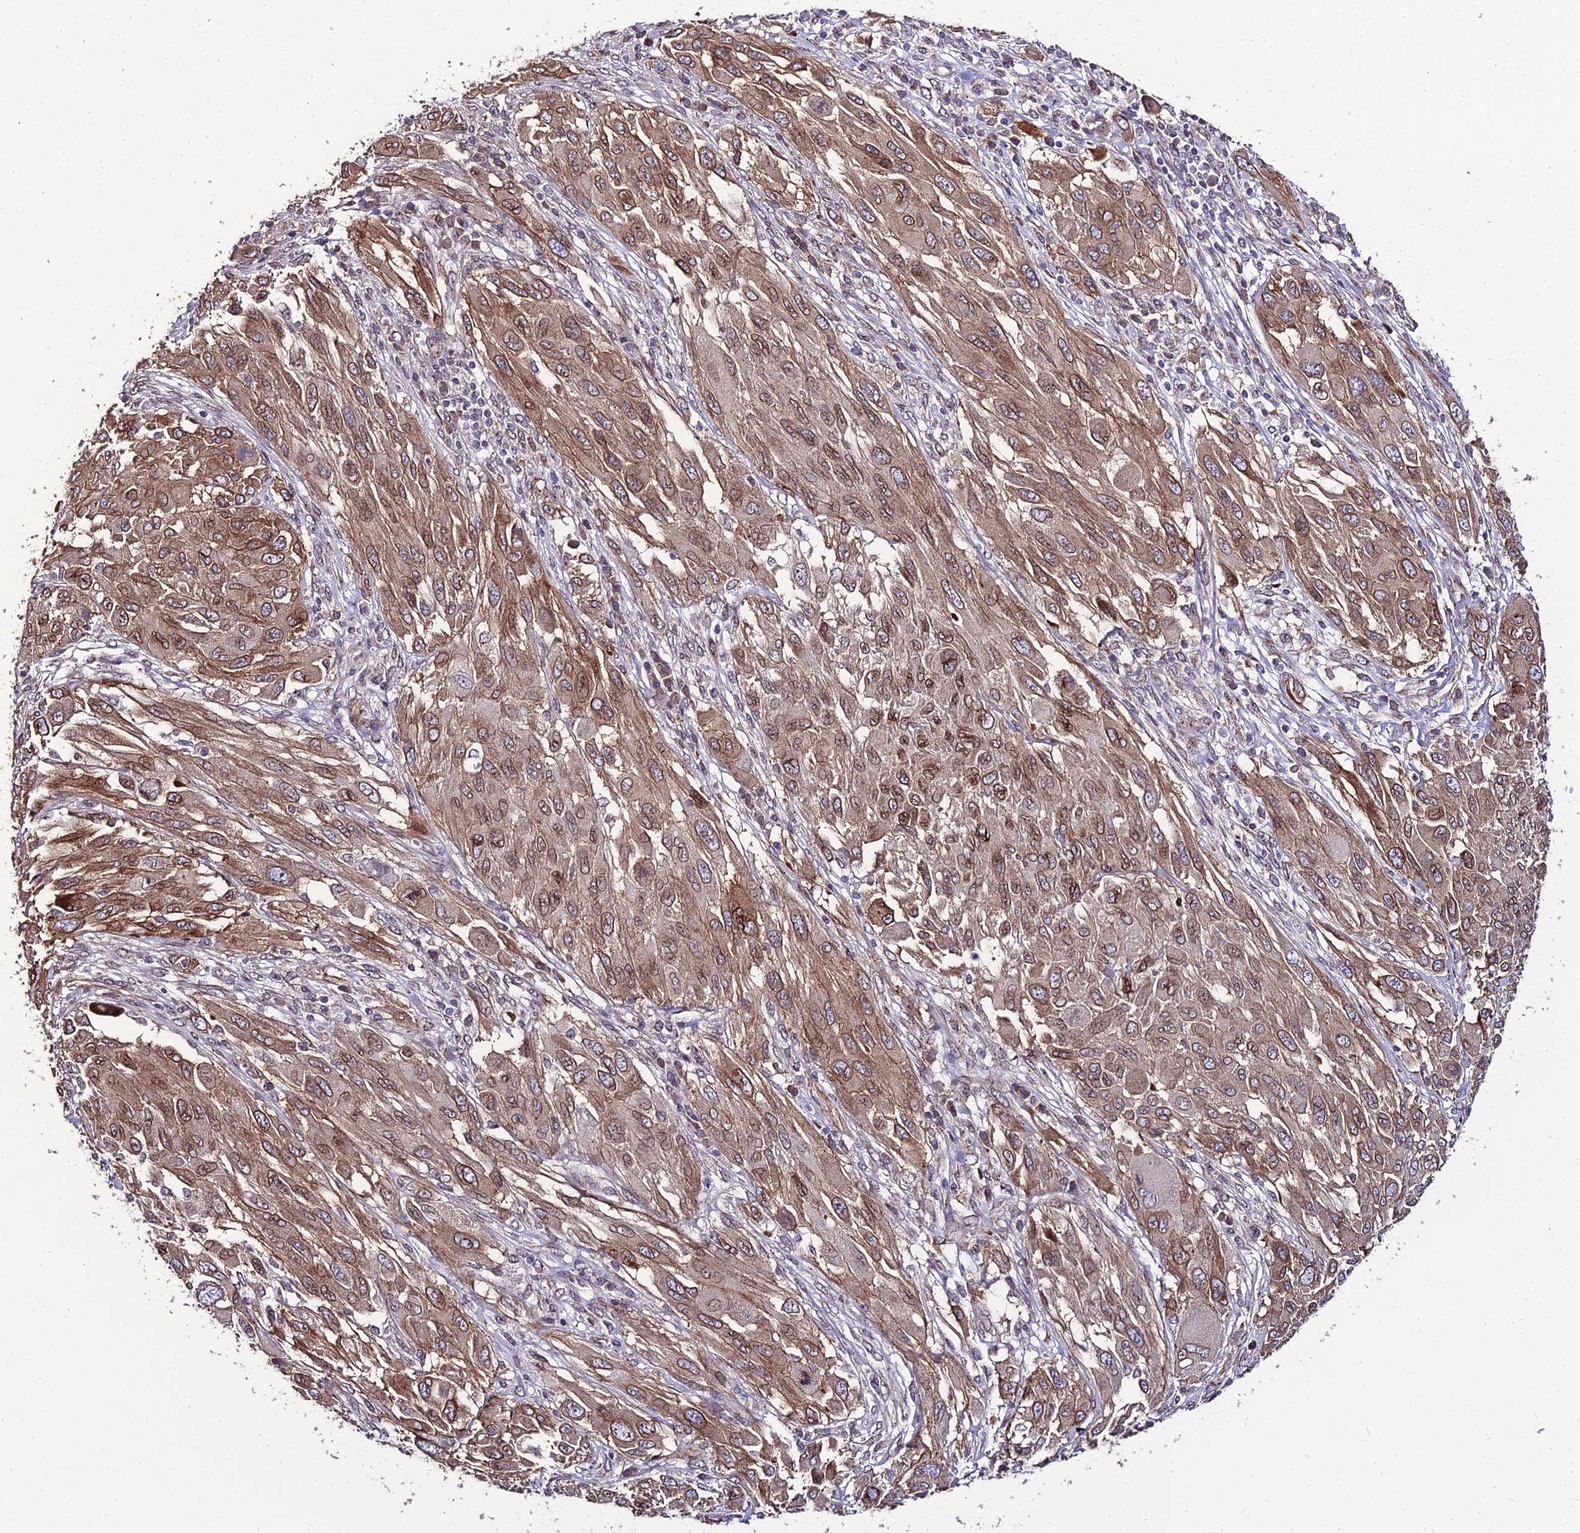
{"staining": {"intensity": "moderate", "quantity": ">75%", "location": "cytoplasmic/membranous,nuclear"}, "tissue": "melanoma", "cell_type": "Tumor cells", "image_type": "cancer", "snomed": [{"axis": "morphology", "description": "Malignant melanoma, NOS"}, {"axis": "topography", "description": "Skin"}], "caption": "Brown immunohistochemical staining in human melanoma displays moderate cytoplasmic/membranous and nuclear expression in about >75% of tumor cells.", "gene": "DDX19A", "patient": {"sex": "female", "age": 91}}